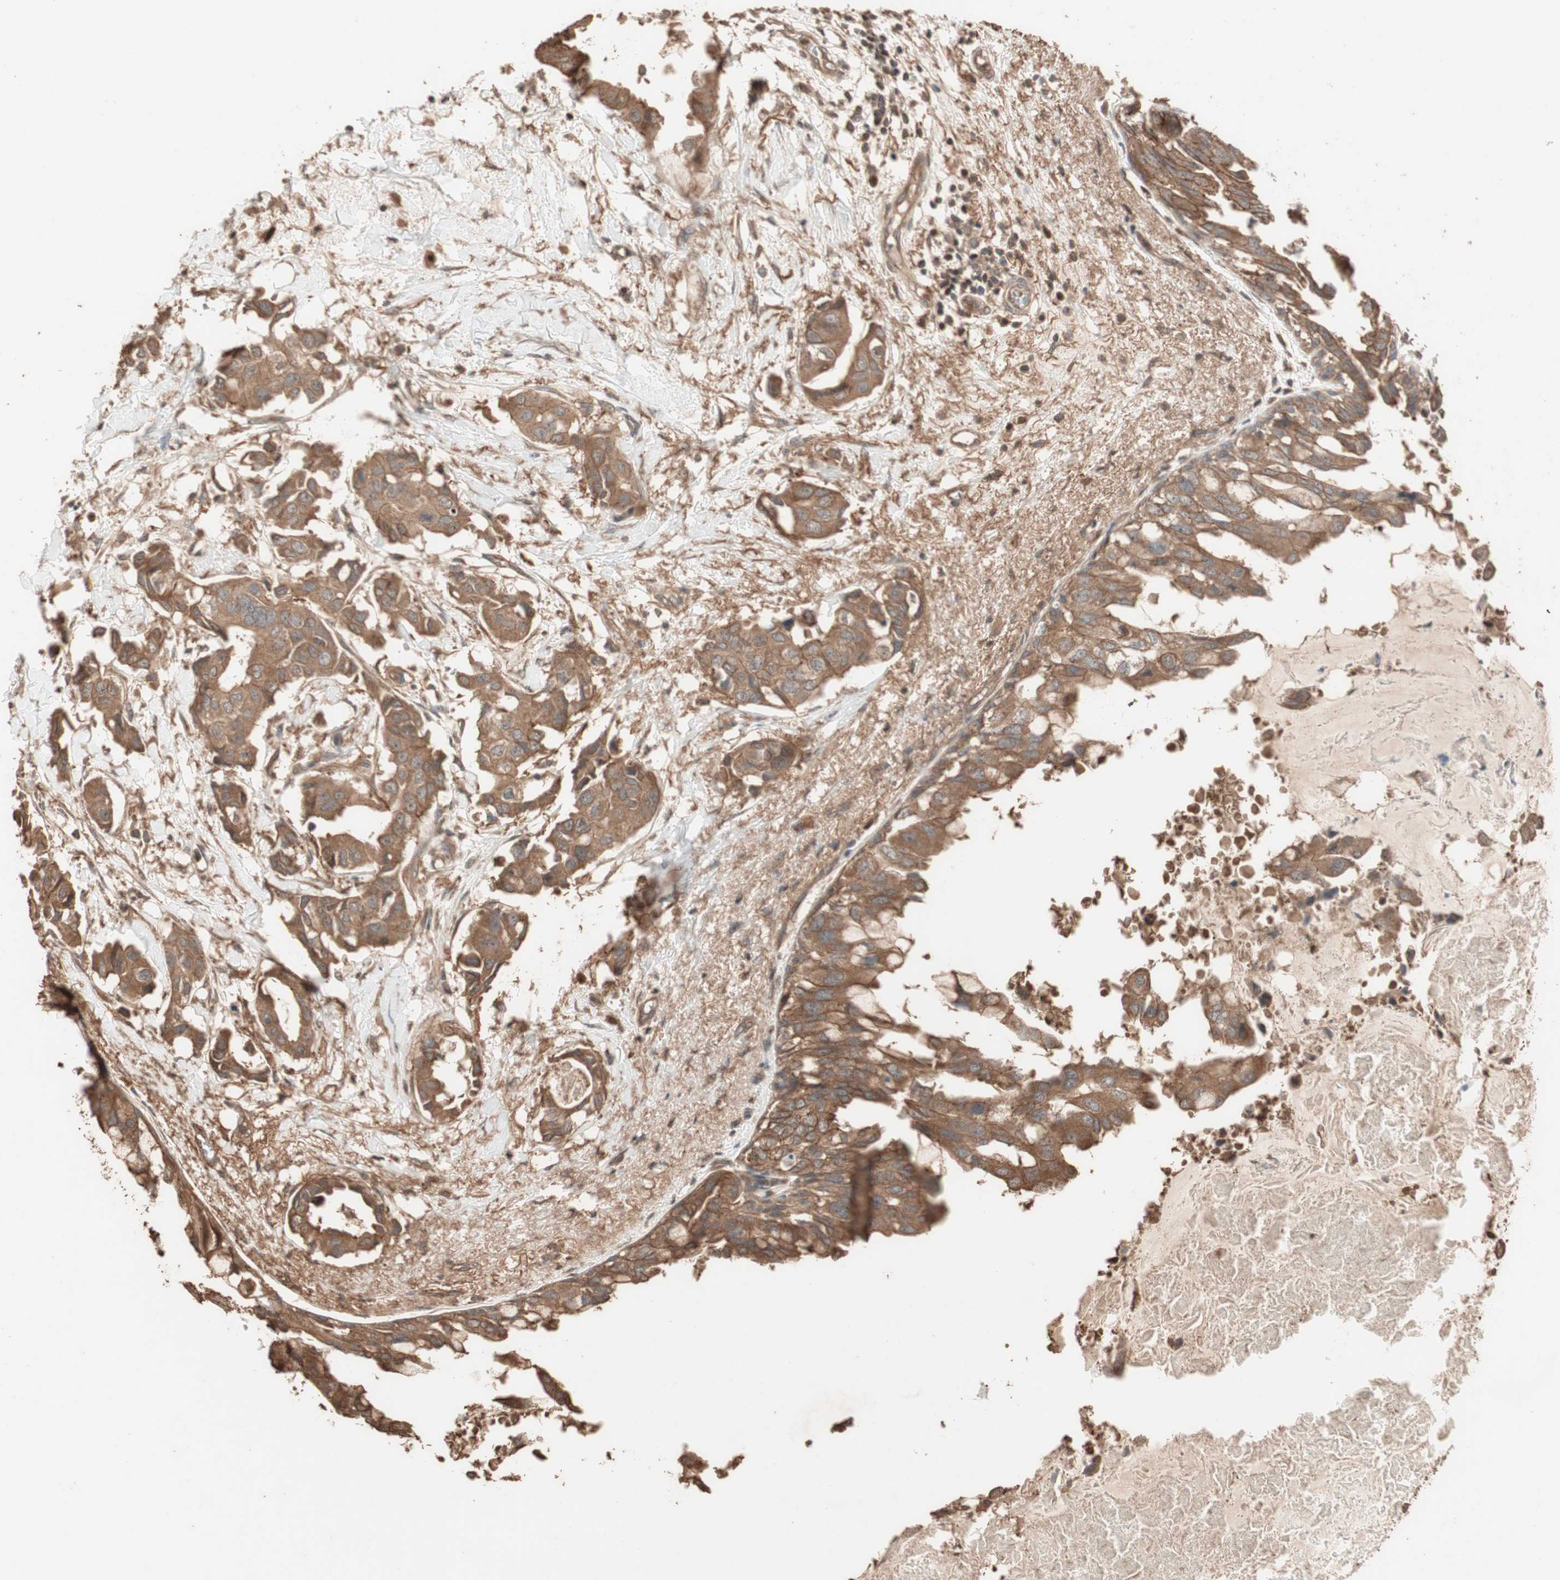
{"staining": {"intensity": "moderate", "quantity": ">75%", "location": "cytoplasmic/membranous"}, "tissue": "breast cancer", "cell_type": "Tumor cells", "image_type": "cancer", "snomed": [{"axis": "morphology", "description": "Duct carcinoma"}, {"axis": "topography", "description": "Breast"}], "caption": "Immunohistochemistry (IHC) image of neoplastic tissue: breast cancer stained using immunohistochemistry (IHC) shows medium levels of moderate protein expression localized specifically in the cytoplasmic/membranous of tumor cells, appearing as a cytoplasmic/membranous brown color.", "gene": "USP20", "patient": {"sex": "female", "age": 40}}